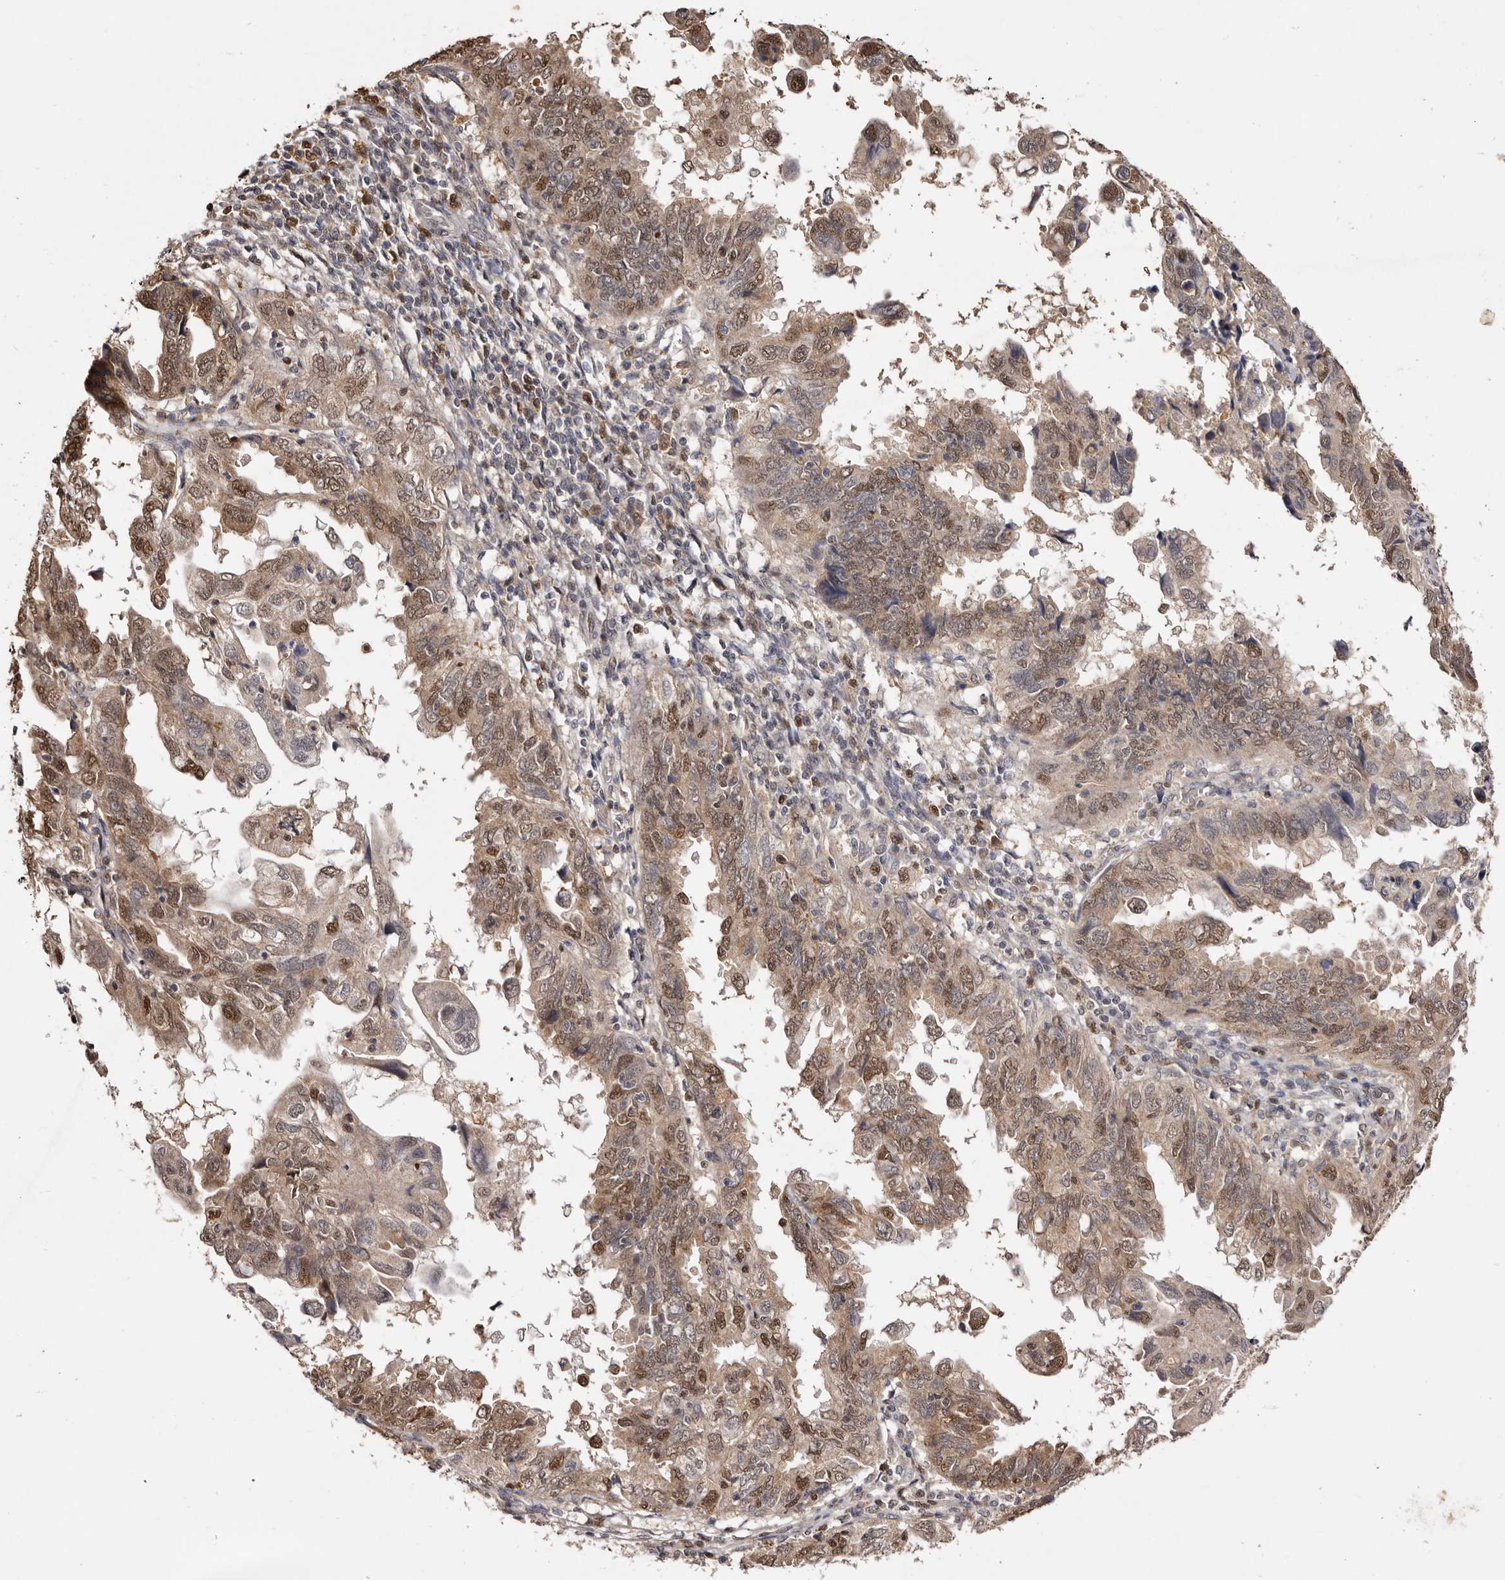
{"staining": {"intensity": "moderate", "quantity": ">75%", "location": "nuclear"}, "tissue": "endometrial cancer", "cell_type": "Tumor cells", "image_type": "cancer", "snomed": [{"axis": "morphology", "description": "Adenocarcinoma, NOS"}, {"axis": "topography", "description": "Uterus"}], "caption": "An image of endometrial cancer stained for a protein reveals moderate nuclear brown staining in tumor cells.", "gene": "NOTCH1", "patient": {"sex": "female", "age": 77}}